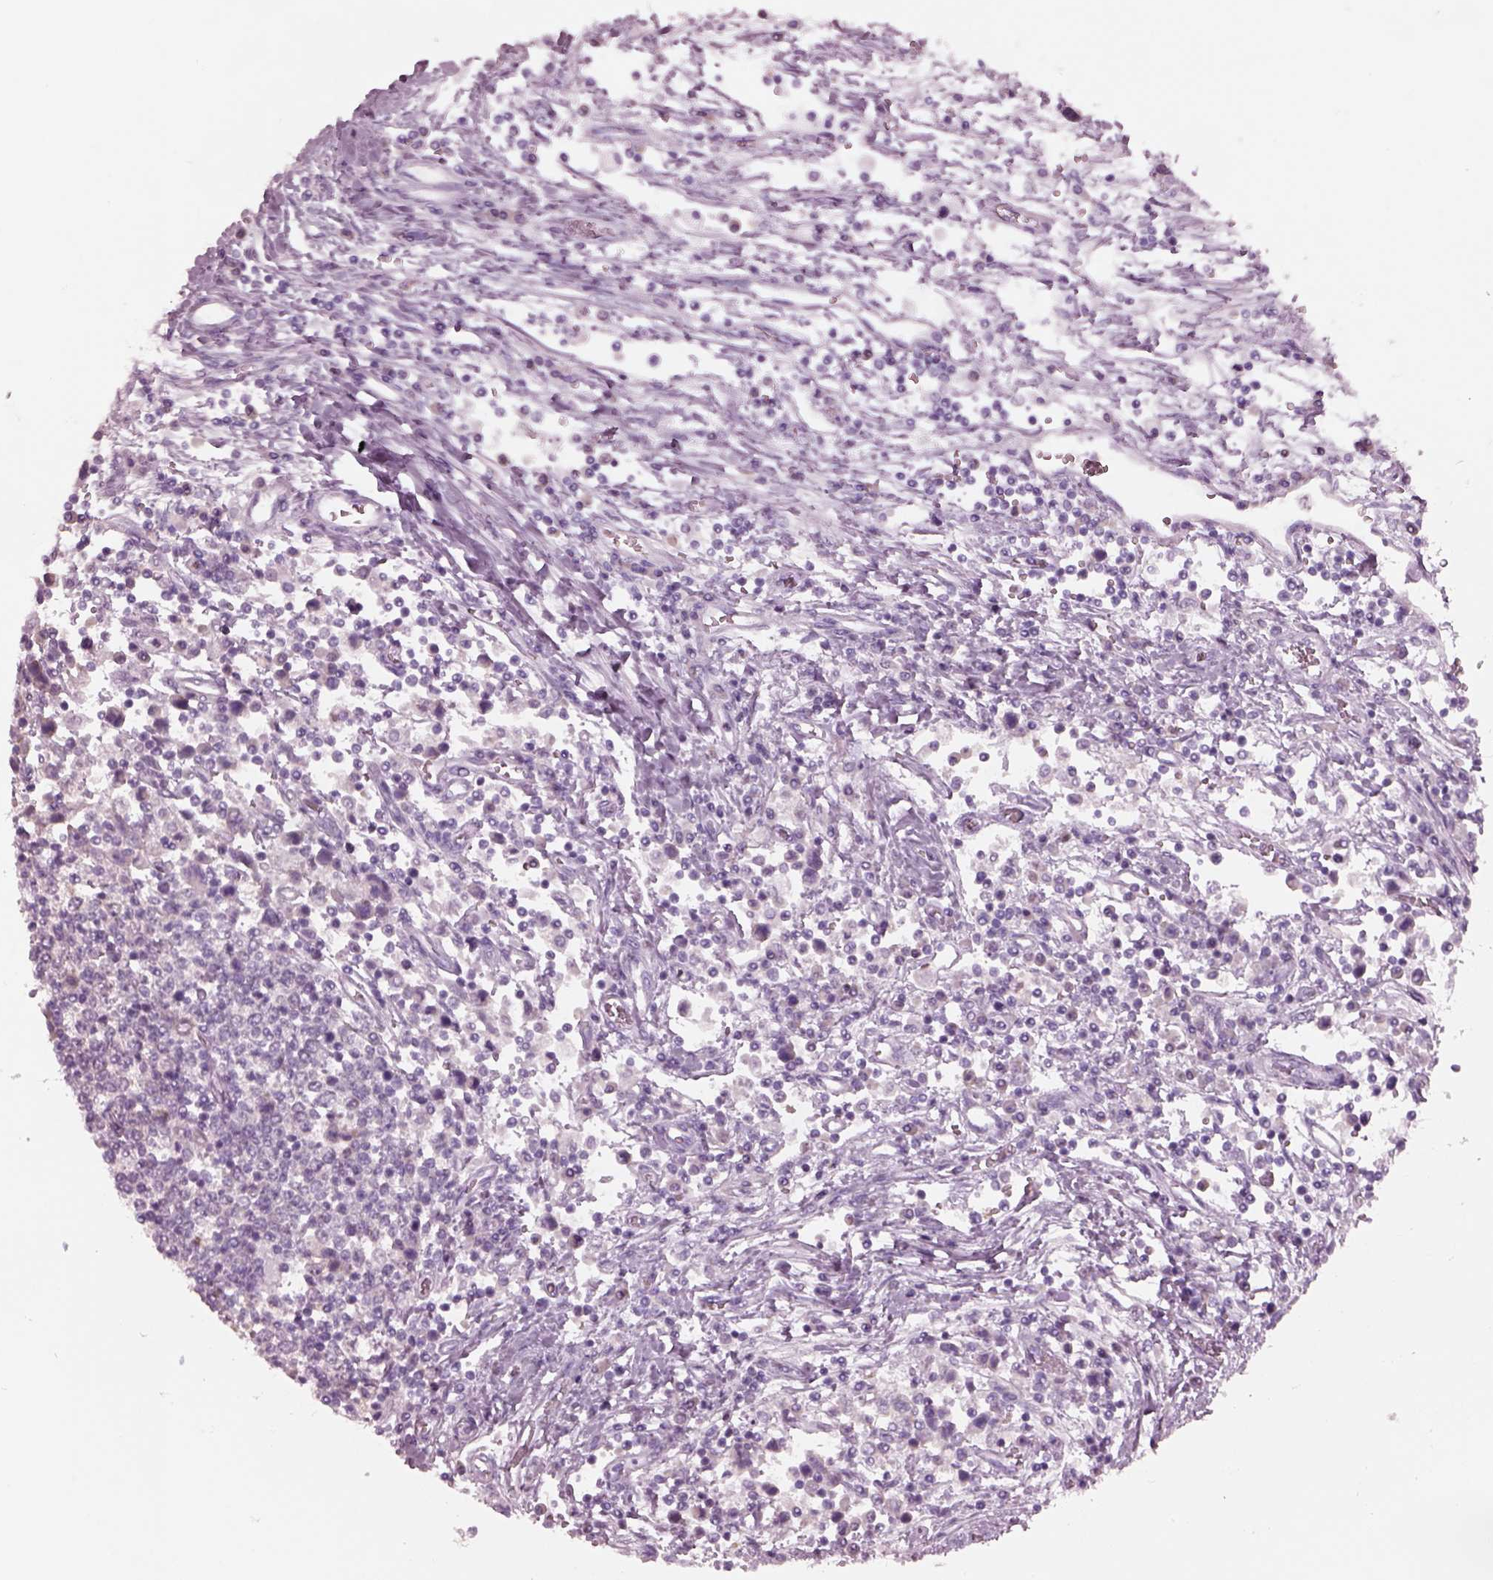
{"staining": {"intensity": "negative", "quantity": "none", "location": "none"}, "tissue": "testis cancer", "cell_type": "Tumor cells", "image_type": "cancer", "snomed": [{"axis": "morphology", "description": "Seminoma, NOS"}, {"axis": "topography", "description": "Testis"}], "caption": "Immunohistochemical staining of testis cancer displays no significant expression in tumor cells.", "gene": "SLC27A2", "patient": {"sex": "male", "age": 34}}